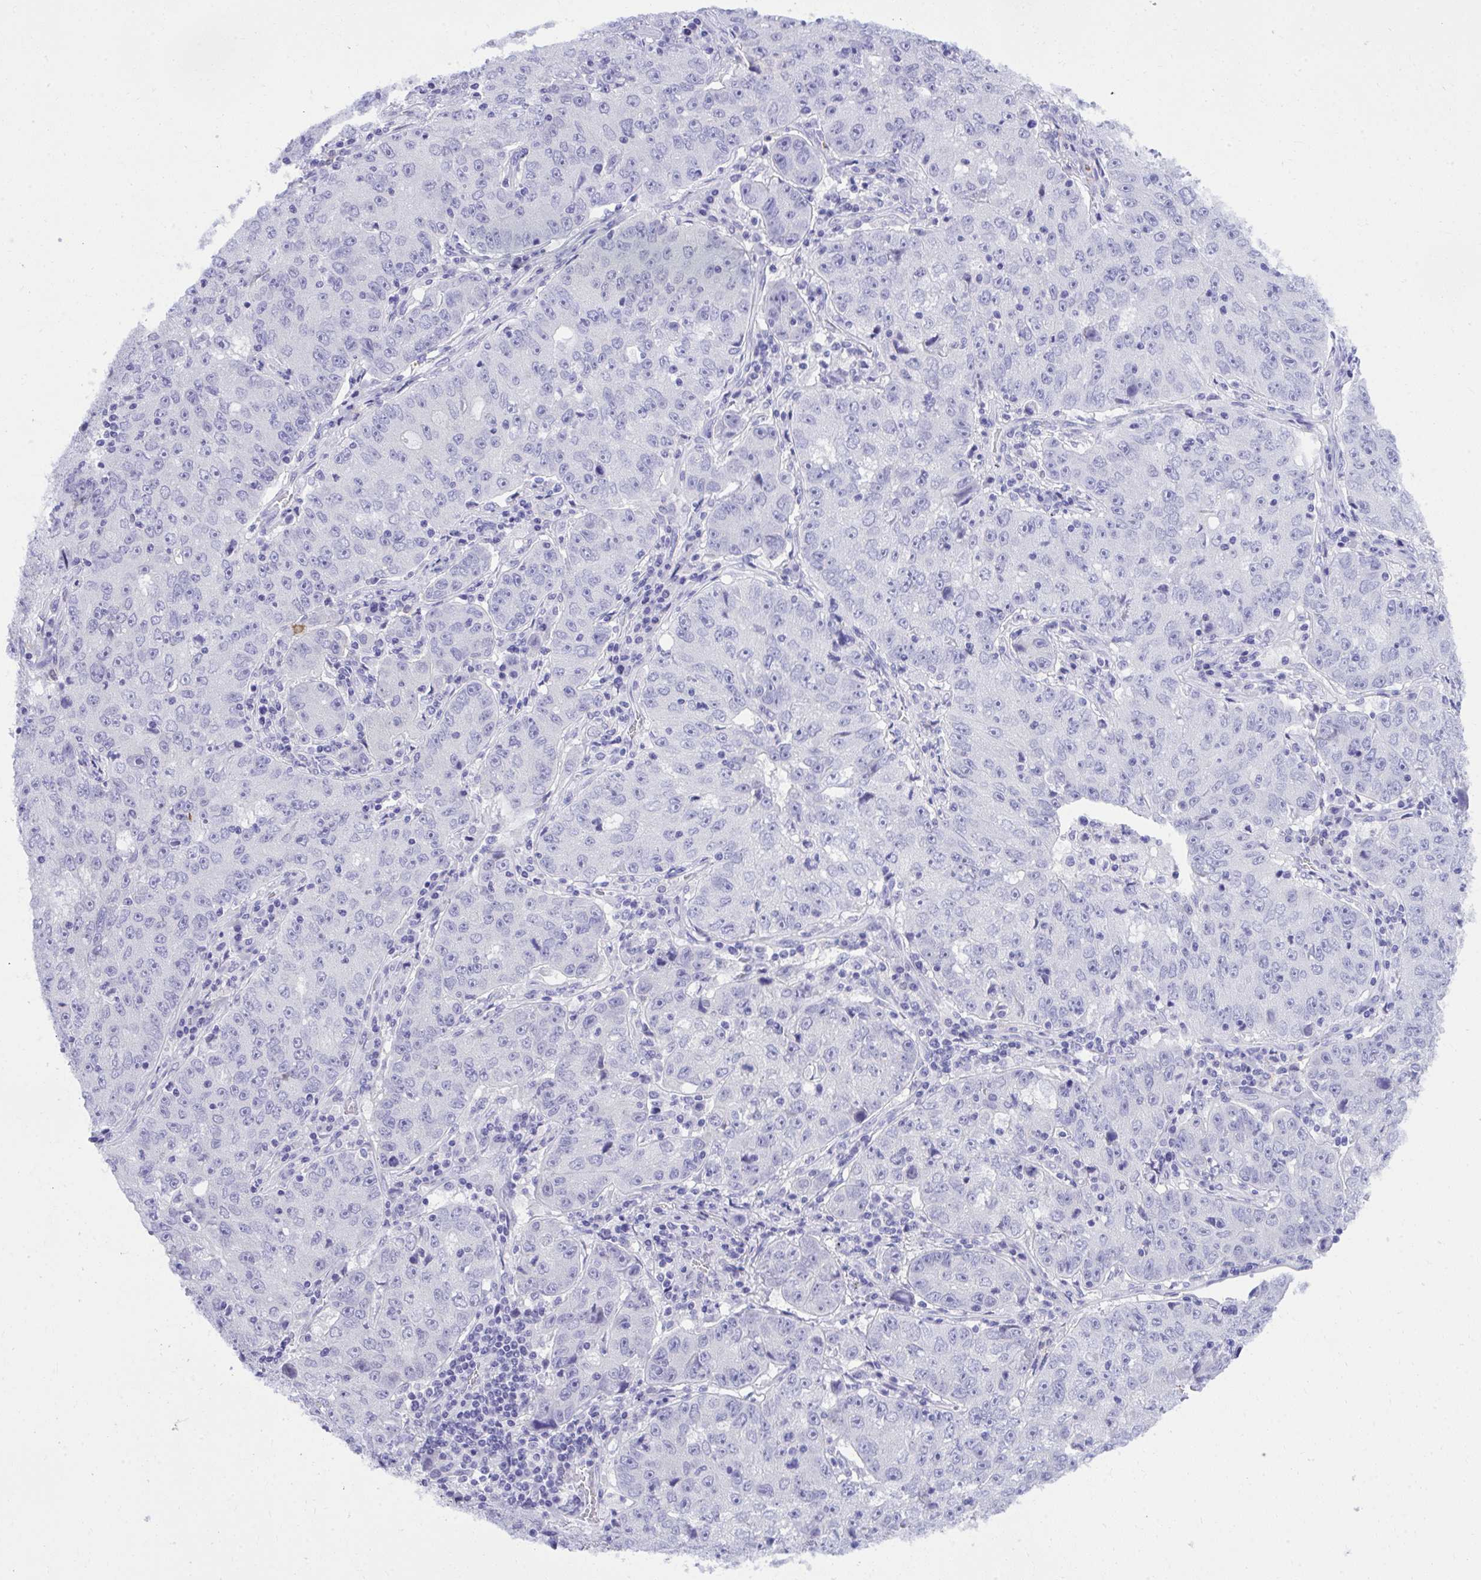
{"staining": {"intensity": "negative", "quantity": "none", "location": "none"}, "tissue": "lung cancer", "cell_type": "Tumor cells", "image_type": "cancer", "snomed": [{"axis": "morphology", "description": "Normal morphology"}, {"axis": "morphology", "description": "Adenocarcinoma, NOS"}, {"axis": "topography", "description": "Lymph node"}, {"axis": "topography", "description": "Lung"}], "caption": "A high-resolution histopathology image shows immunohistochemistry staining of lung adenocarcinoma, which demonstrates no significant staining in tumor cells. (DAB (3,3'-diaminobenzidine) immunohistochemistry, high magnification).", "gene": "PSD", "patient": {"sex": "female", "age": 57}}